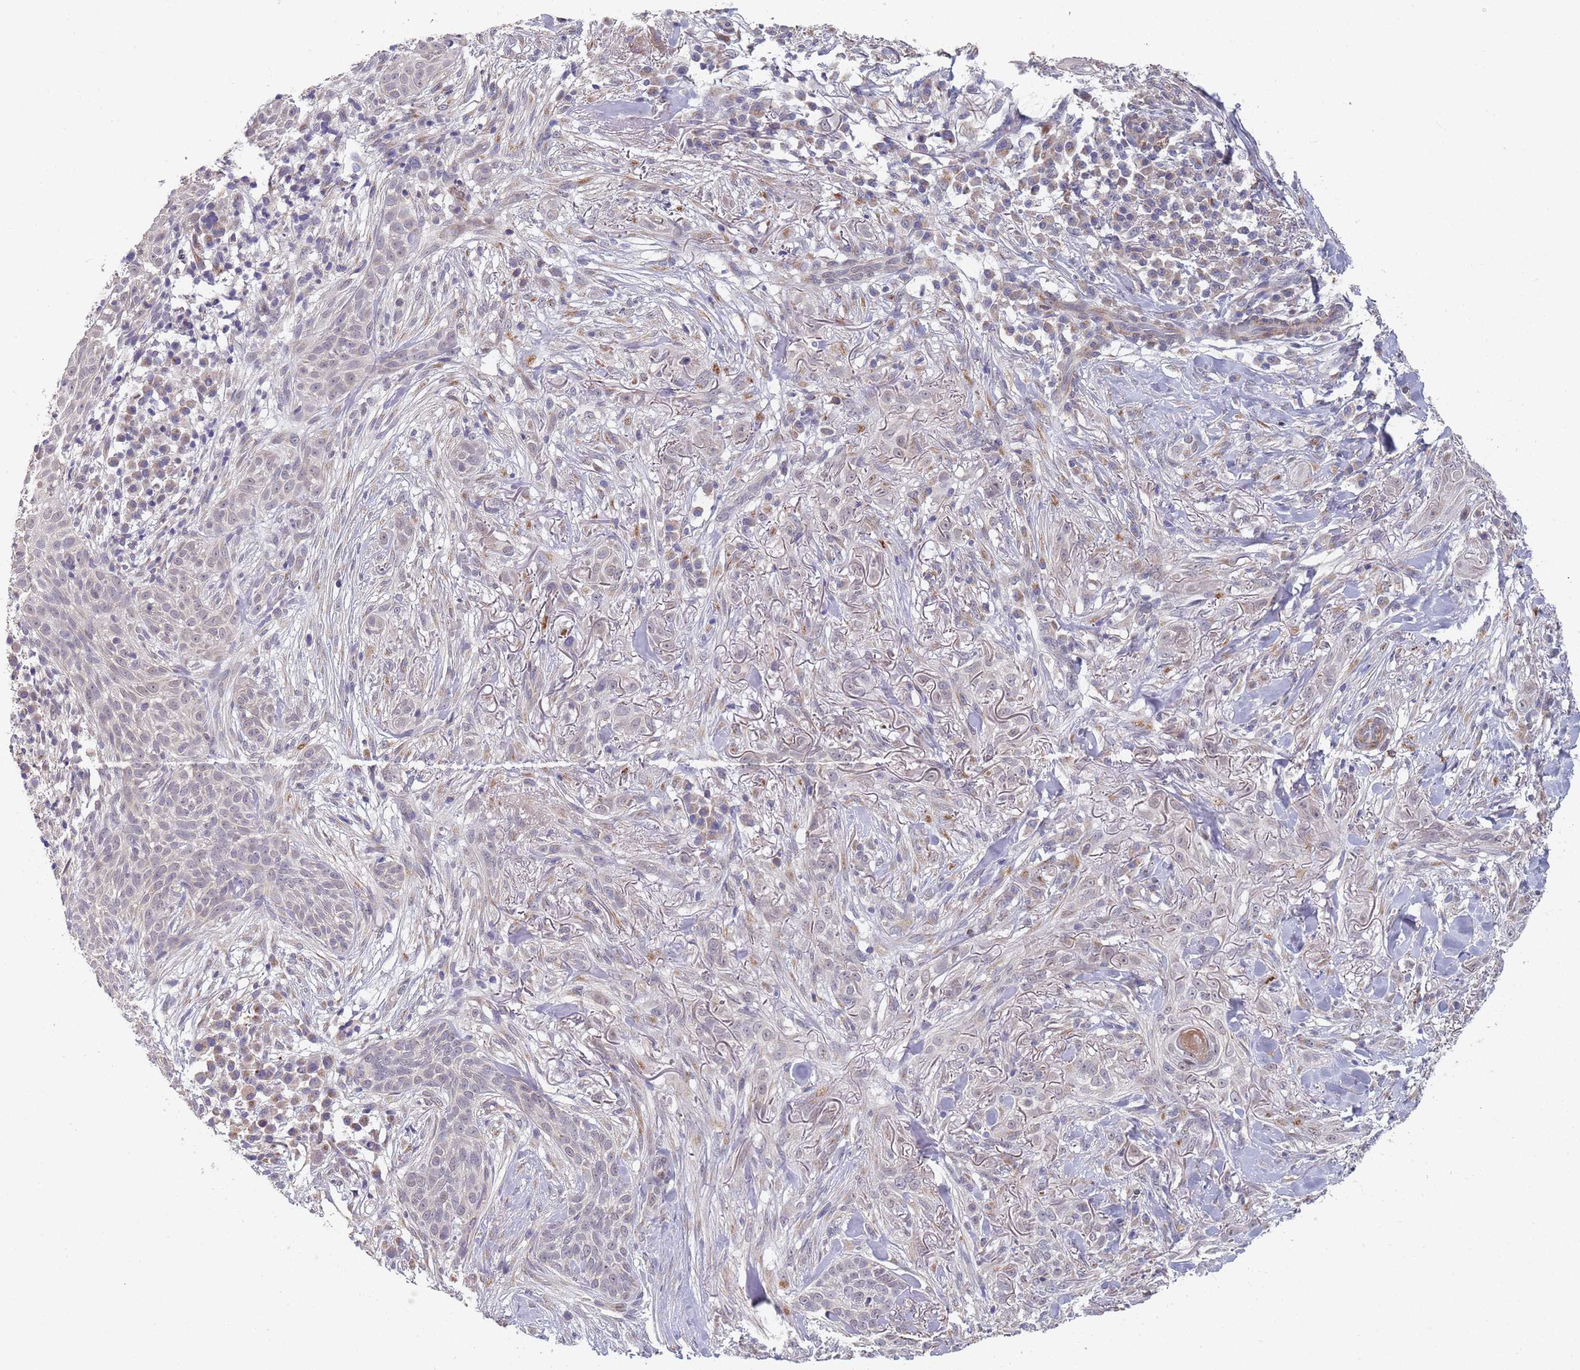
{"staining": {"intensity": "negative", "quantity": "none", "location": "none"}, "tissue": "skin cancer", "cell_type": "Tumor cells", "image_type": "cancer", "snomed": [{"axis": "morphology", "description": "Basal cell carcinoma"}, {"axis": "topography", "description": "Skin"}], "caption": "Immunohistochemistry of basal cell carcinoma (skin) displays no expression in tumor cells.", "gene": "B4GALT4", "patient": {"sex": "male", "age": 72}}